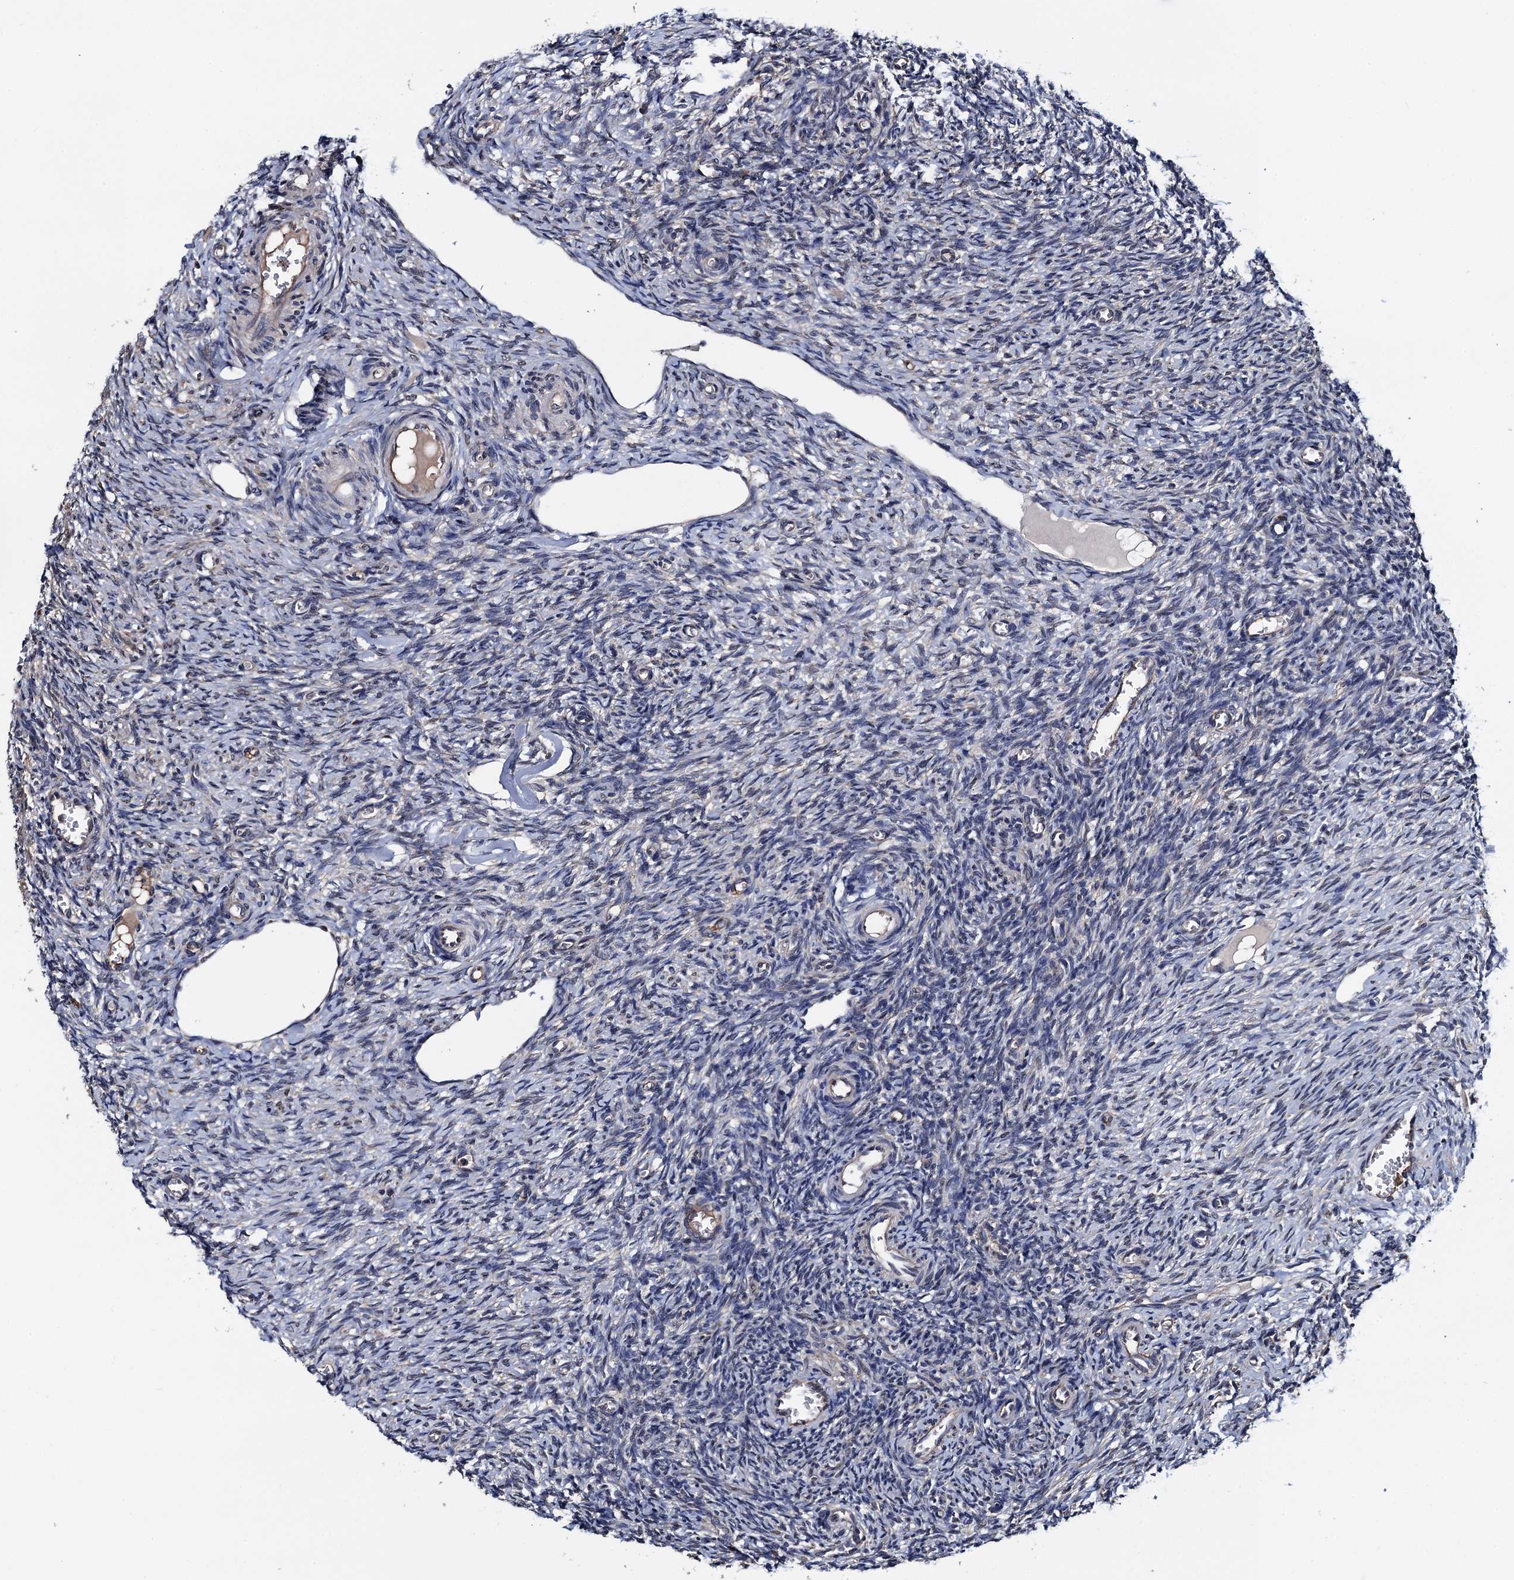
{"staining": {"intensity": "negative", "quantity": "none", "location": "none"}, "tissue": "ovary", "cell_type": "Ovarian stroma cells", "image_type": "normal", "snomed": [{"axis": "morphology", "description": "Normal tissue, NOS"}, {"axis": "topography", "description": "Ovary"}], "caption": "A micrograph of human ovary is negative for staining in ovarian stroma cells. The staining is performed using DAB brown chromogen with nuclei counter-stained in using hematoxylin.", "gene": "PTCD3", "patient": {"sex": "female", "age": 27}}